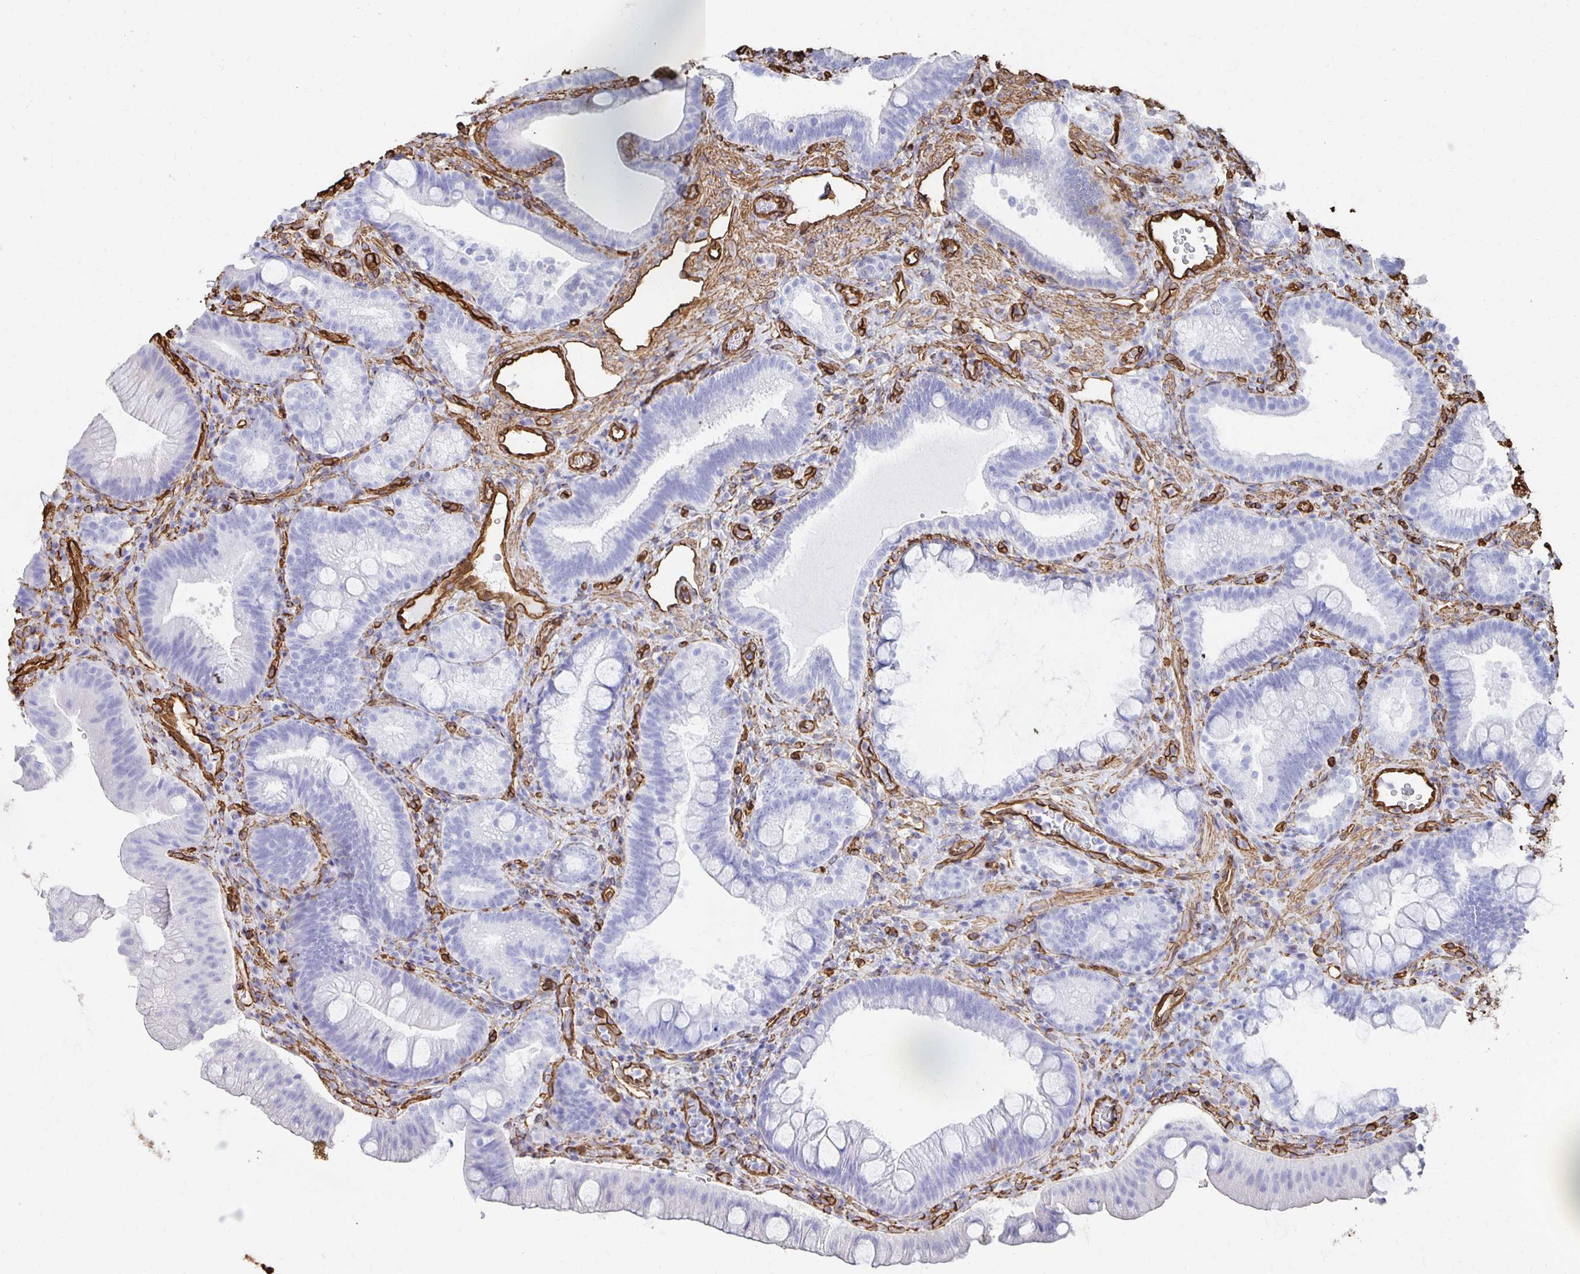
{"staining": {"intensity": "negative", "quantity": "none", "location": "none"}, "tissue": "duodenum", "cell_type": "Glandular cells", "image_type": "normal", "snomed": [{"axis": "morphology", "description": "Normal tissue, NOS"}, {"axis": "topography", "description": "Duodenum"}], "caption": "Image shows no significant protein expression in glandular cells of normal duodenum. (Brightfield microscopy of DAB (3,3'-diaminobenzidine) immunohistochemistry (IHC) at high magnification).", "gene": "VIPR2", "patient": {"sex": "male", "age": 59}}